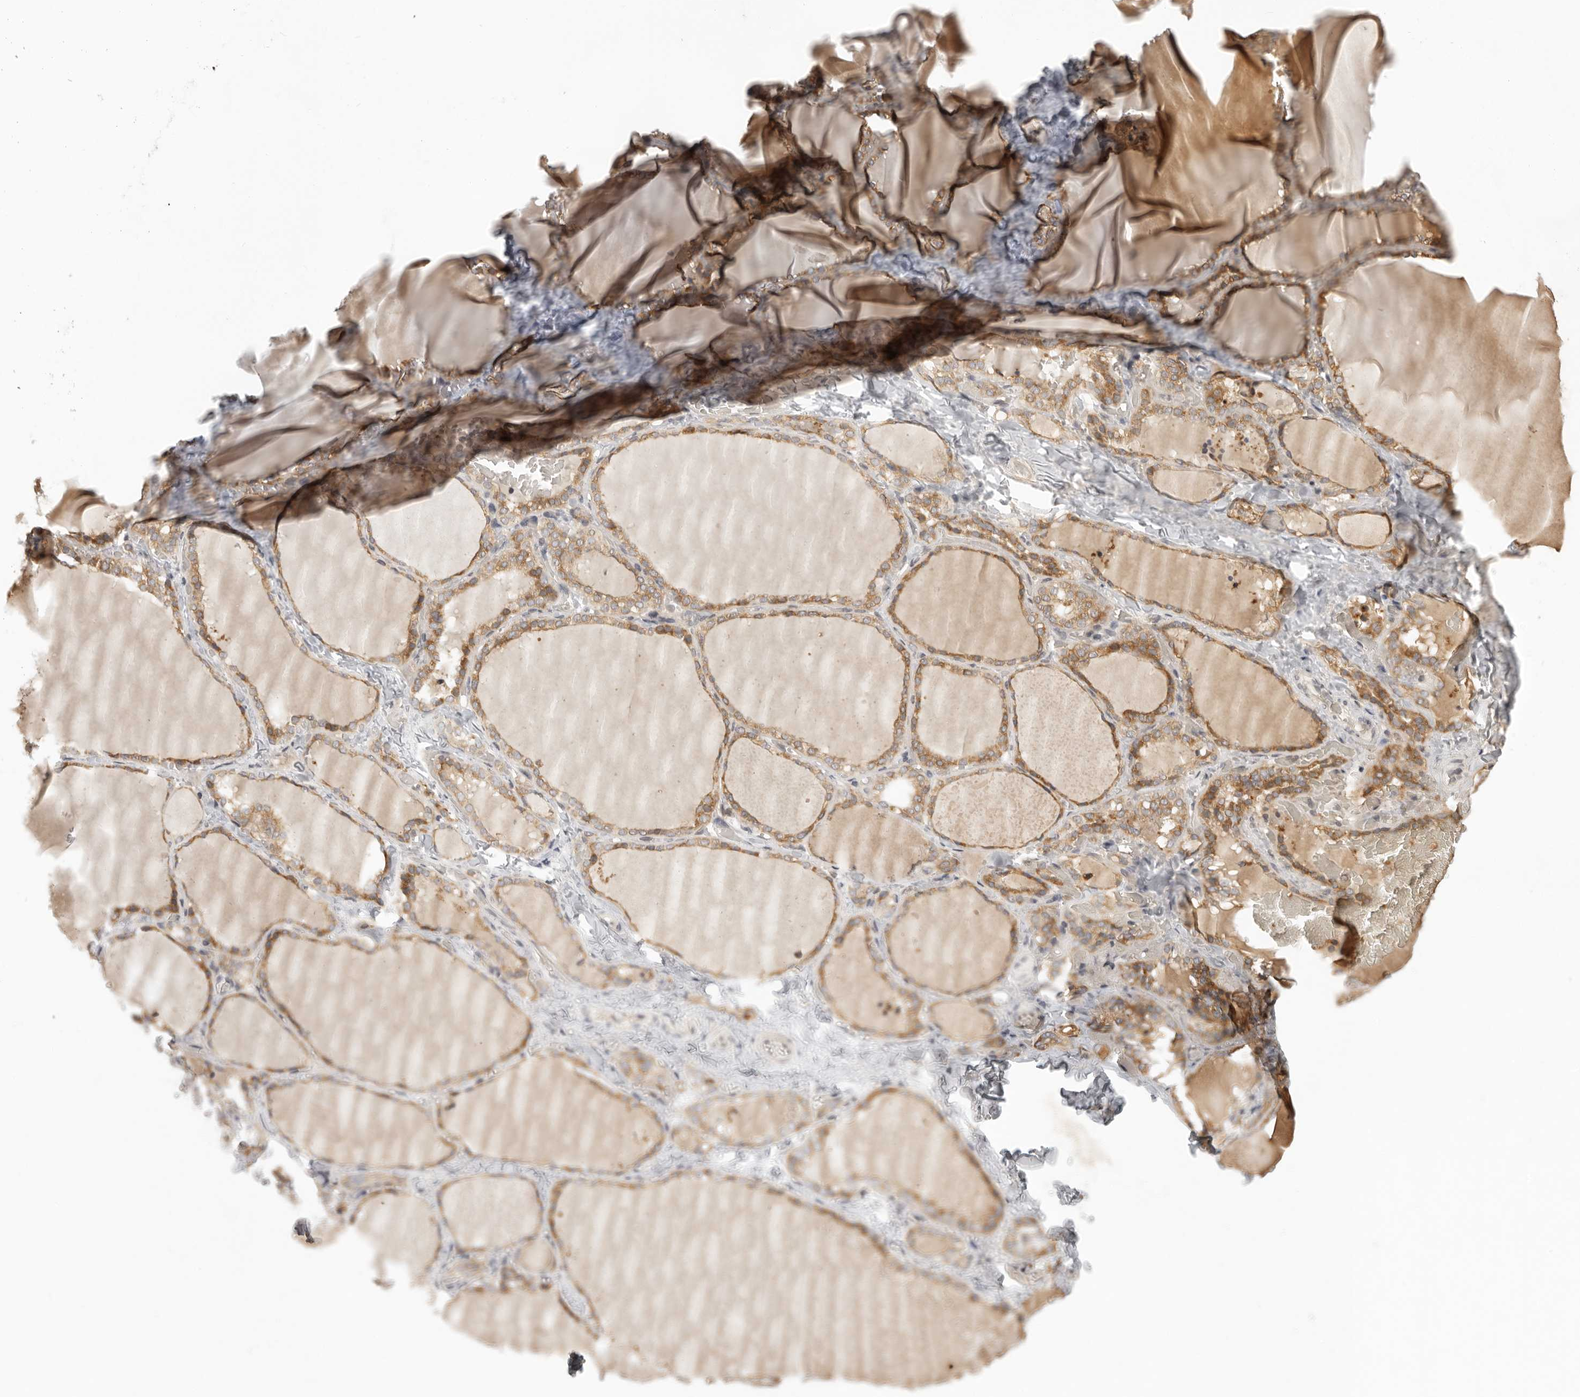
{"staining": {"intensity": "moderate", "quantity": ">75%", "location": "cytoplasmic/membranous"}, "tissue": "thyroid gland", "cell_type": "Glandular cells", "image_type": "normal", "snomed": [{"axis": "morphology", "description": "Normal tissue, NOS"}, {"axis": "topography", "description": "Thyroid gland"}], "caption": "Immunohistochemistry (IHC) (DAB) staining of normal thyroid gland reveals moderate cytoplasmic/membranous protein expression in approximately >75% of glandular cells. (IHC, brightfield microscopy, high magnification).", "gene": "PRRC2A", "patient": {"sex": "female", "age": 22}}